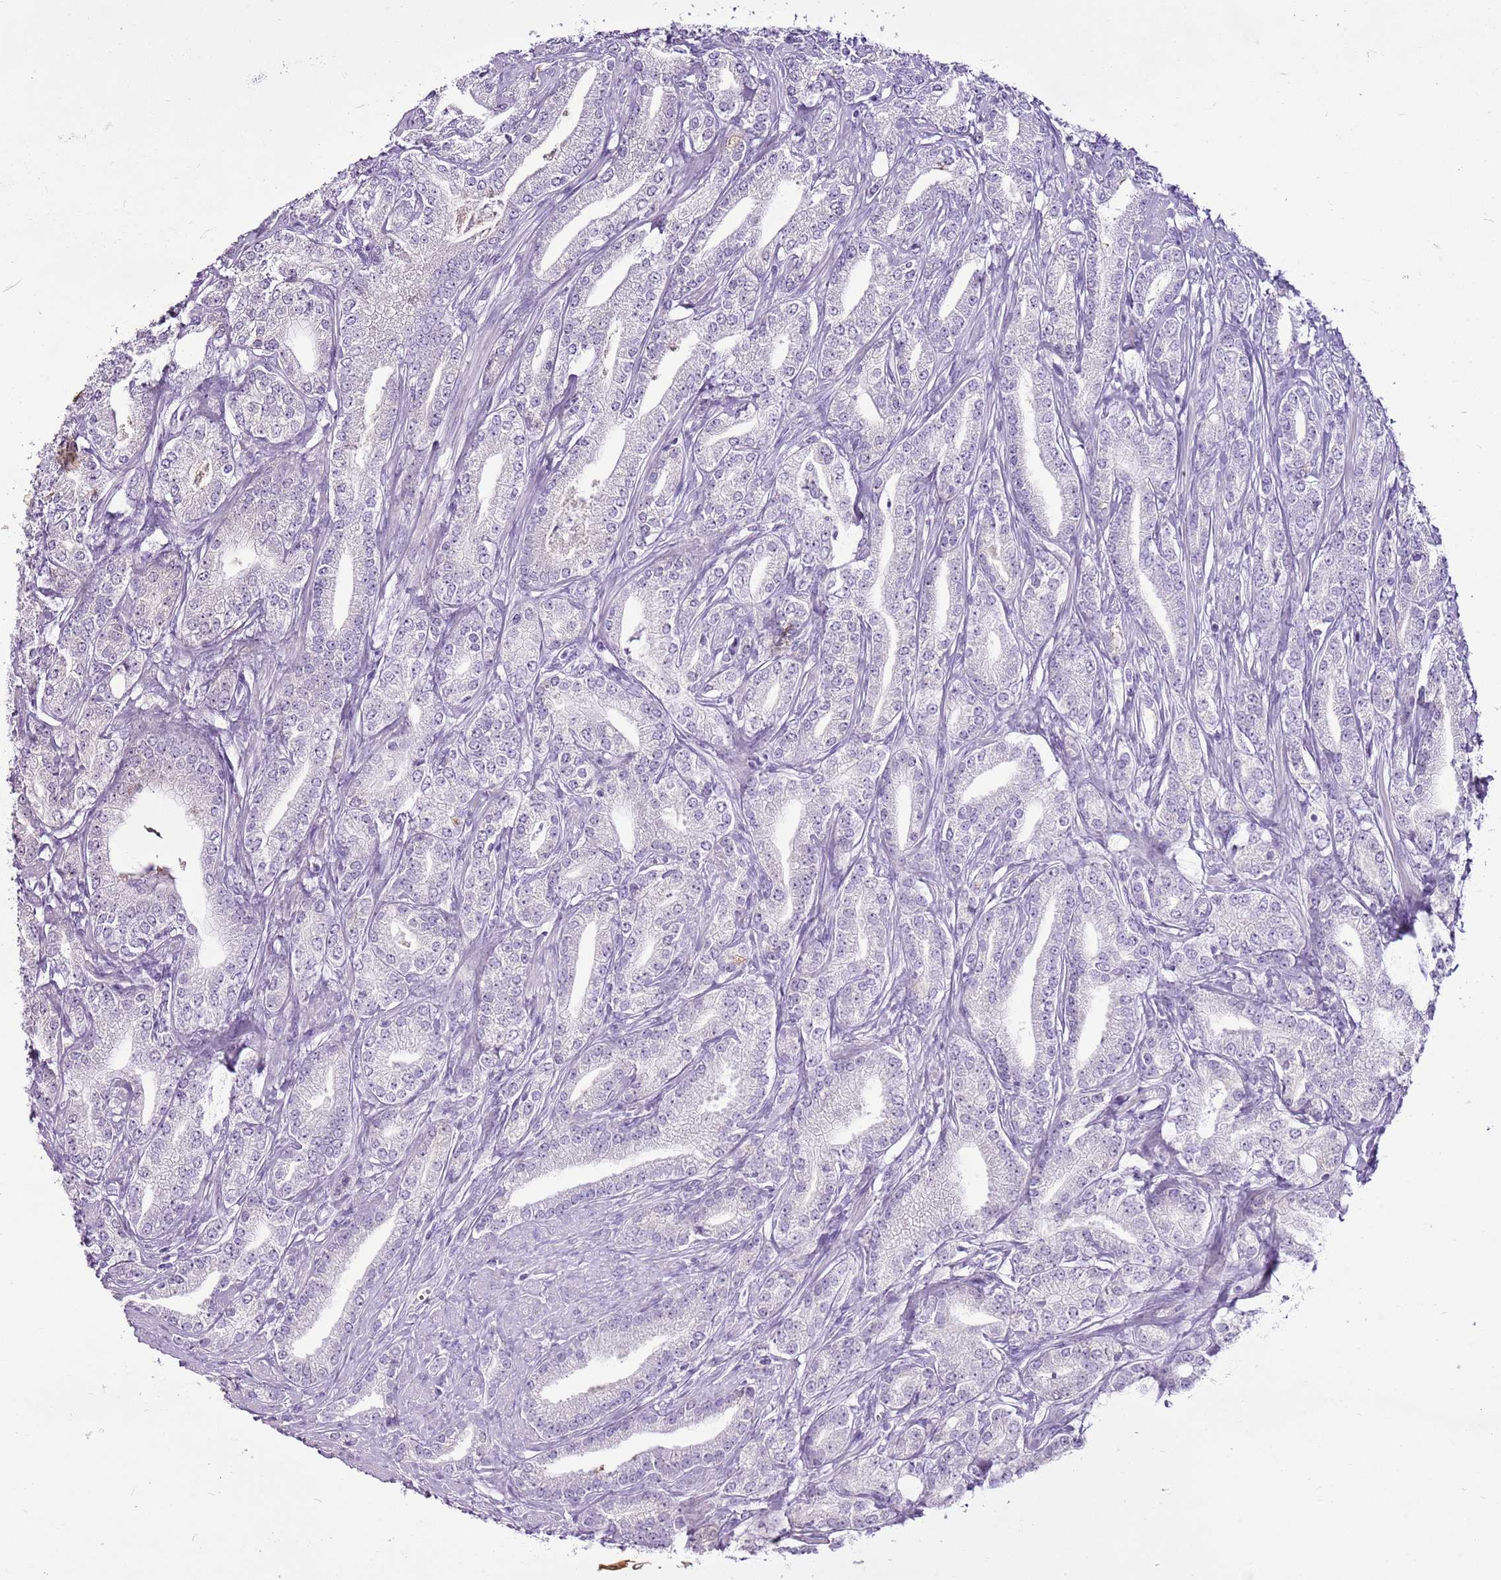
{"staining": {"intensity": "negative", "quantity": "none", "location": "none"}, "tissue": "prostate cancer", "cell_type": "Tumor cells", "image_type": "cancer", "snomed": [{"axis": "morphology", "description": "Adenocarcinoma, High grade"}, {"axis": "topography", "description": "Prostate"}], "caption": "Immunohistochemistry of prostate high-grade adenocarcinoma demonstrates no expression in tumor cells. Brightfield microscopy of immunohistochemistry (IHC) stained with DAB (brown) and hematoxylin (blue), captured at high magnification.", "gene": "CNFN", "patient": {"sex": "male", "age": 66}}